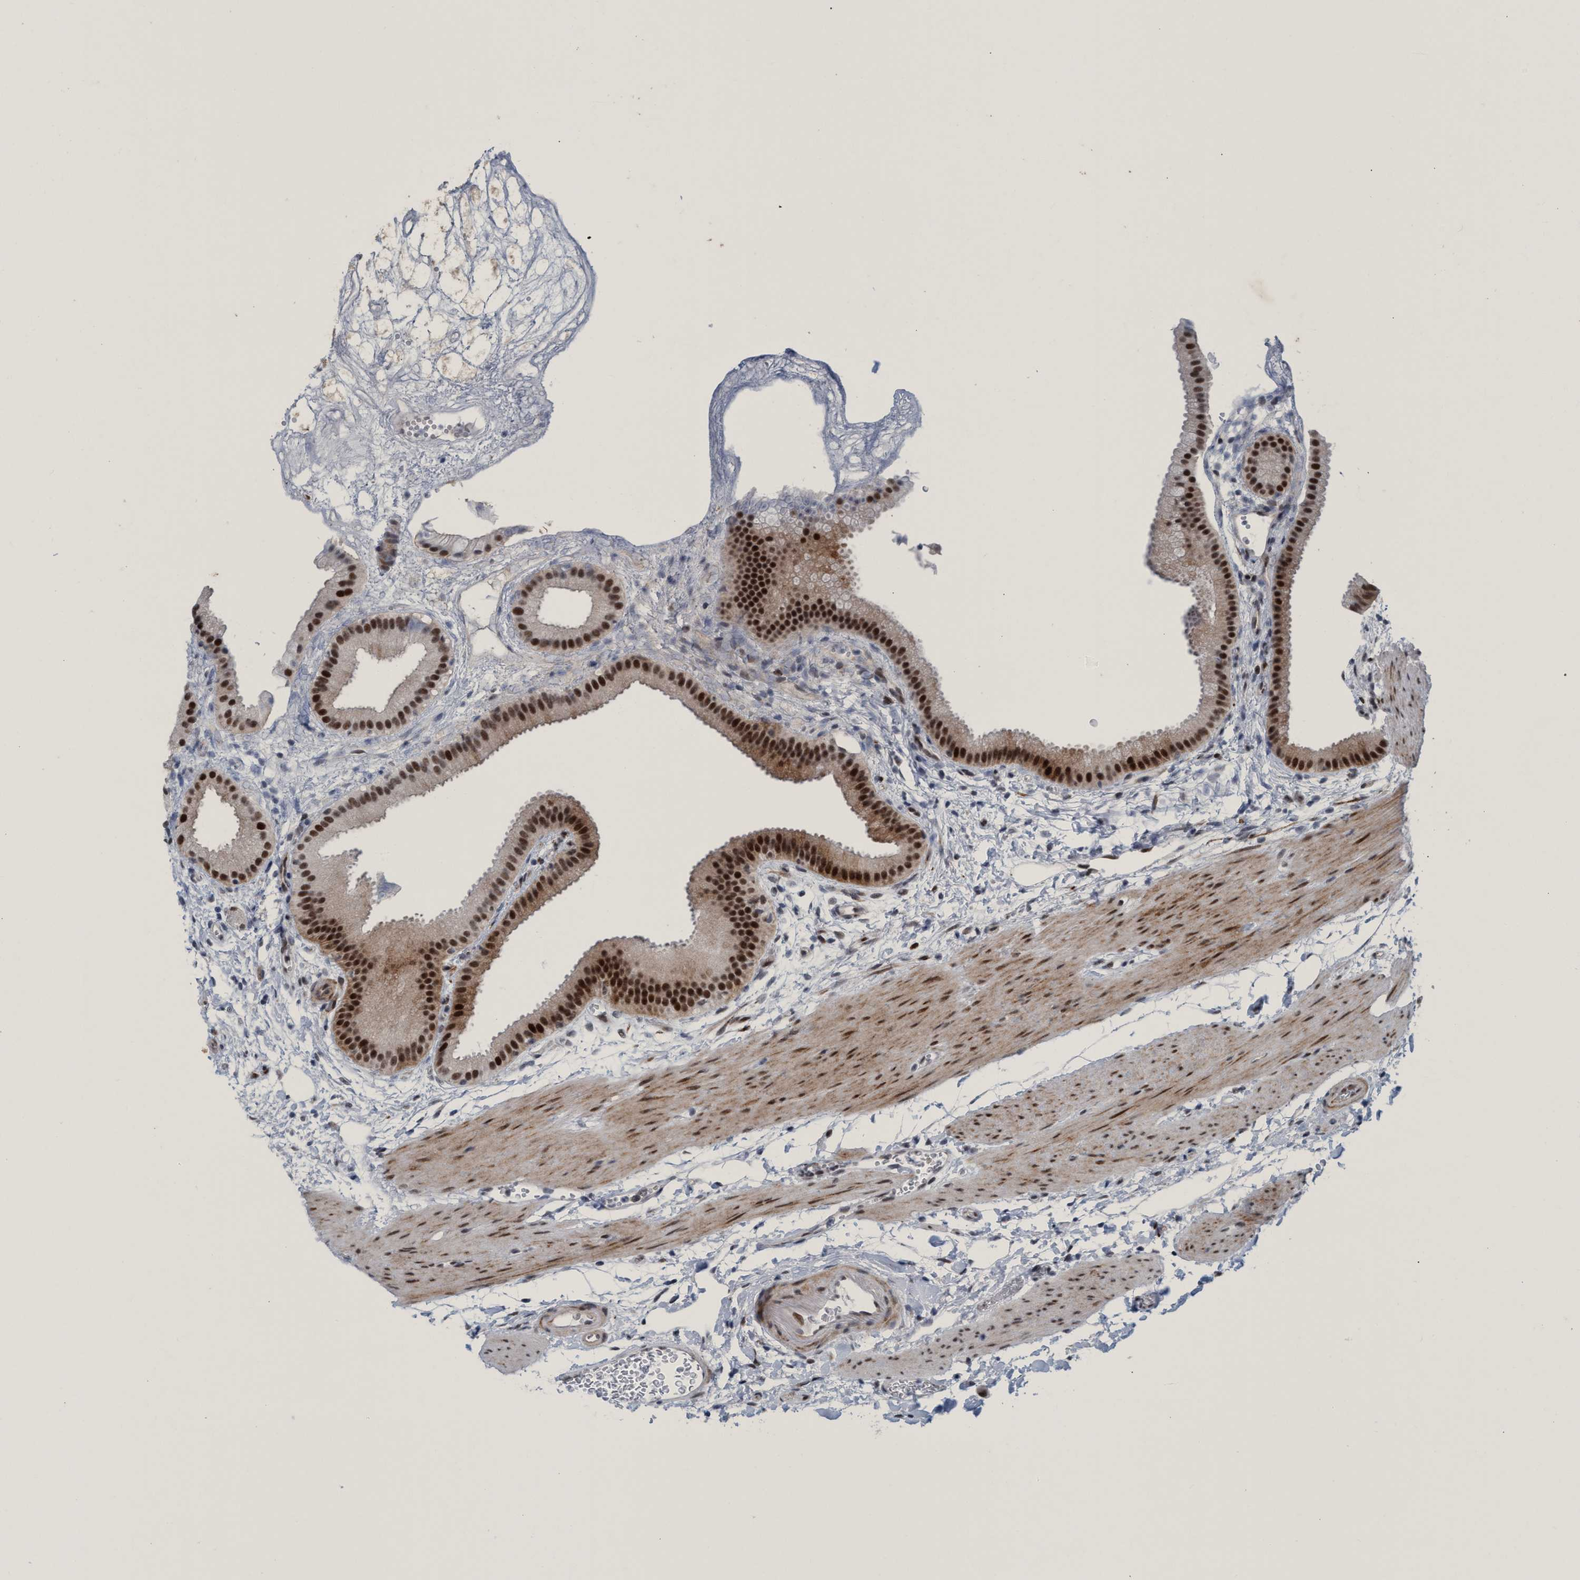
{"staining": {"intensity": "strong", "quantity": ">75%", "location": "cytoplasmic/membranous,nuclear"}, "tissue": "gallbladder", "cell_type": "Glandular cells", "image_type": "normal", "snomed": [{"axis": "morphology", "description": "Normal tissue, NOS"}, {"axis": "topography", "description": "Gallbladder"}], "caption": "Human gallbladder stained with a brown dye demonstrates strong cytoplasmic/membranous,nuclear positive expression in about >75% of glandular cells.", "gene": "CWC27", "patient": {"sex": "female", "age": 64}}